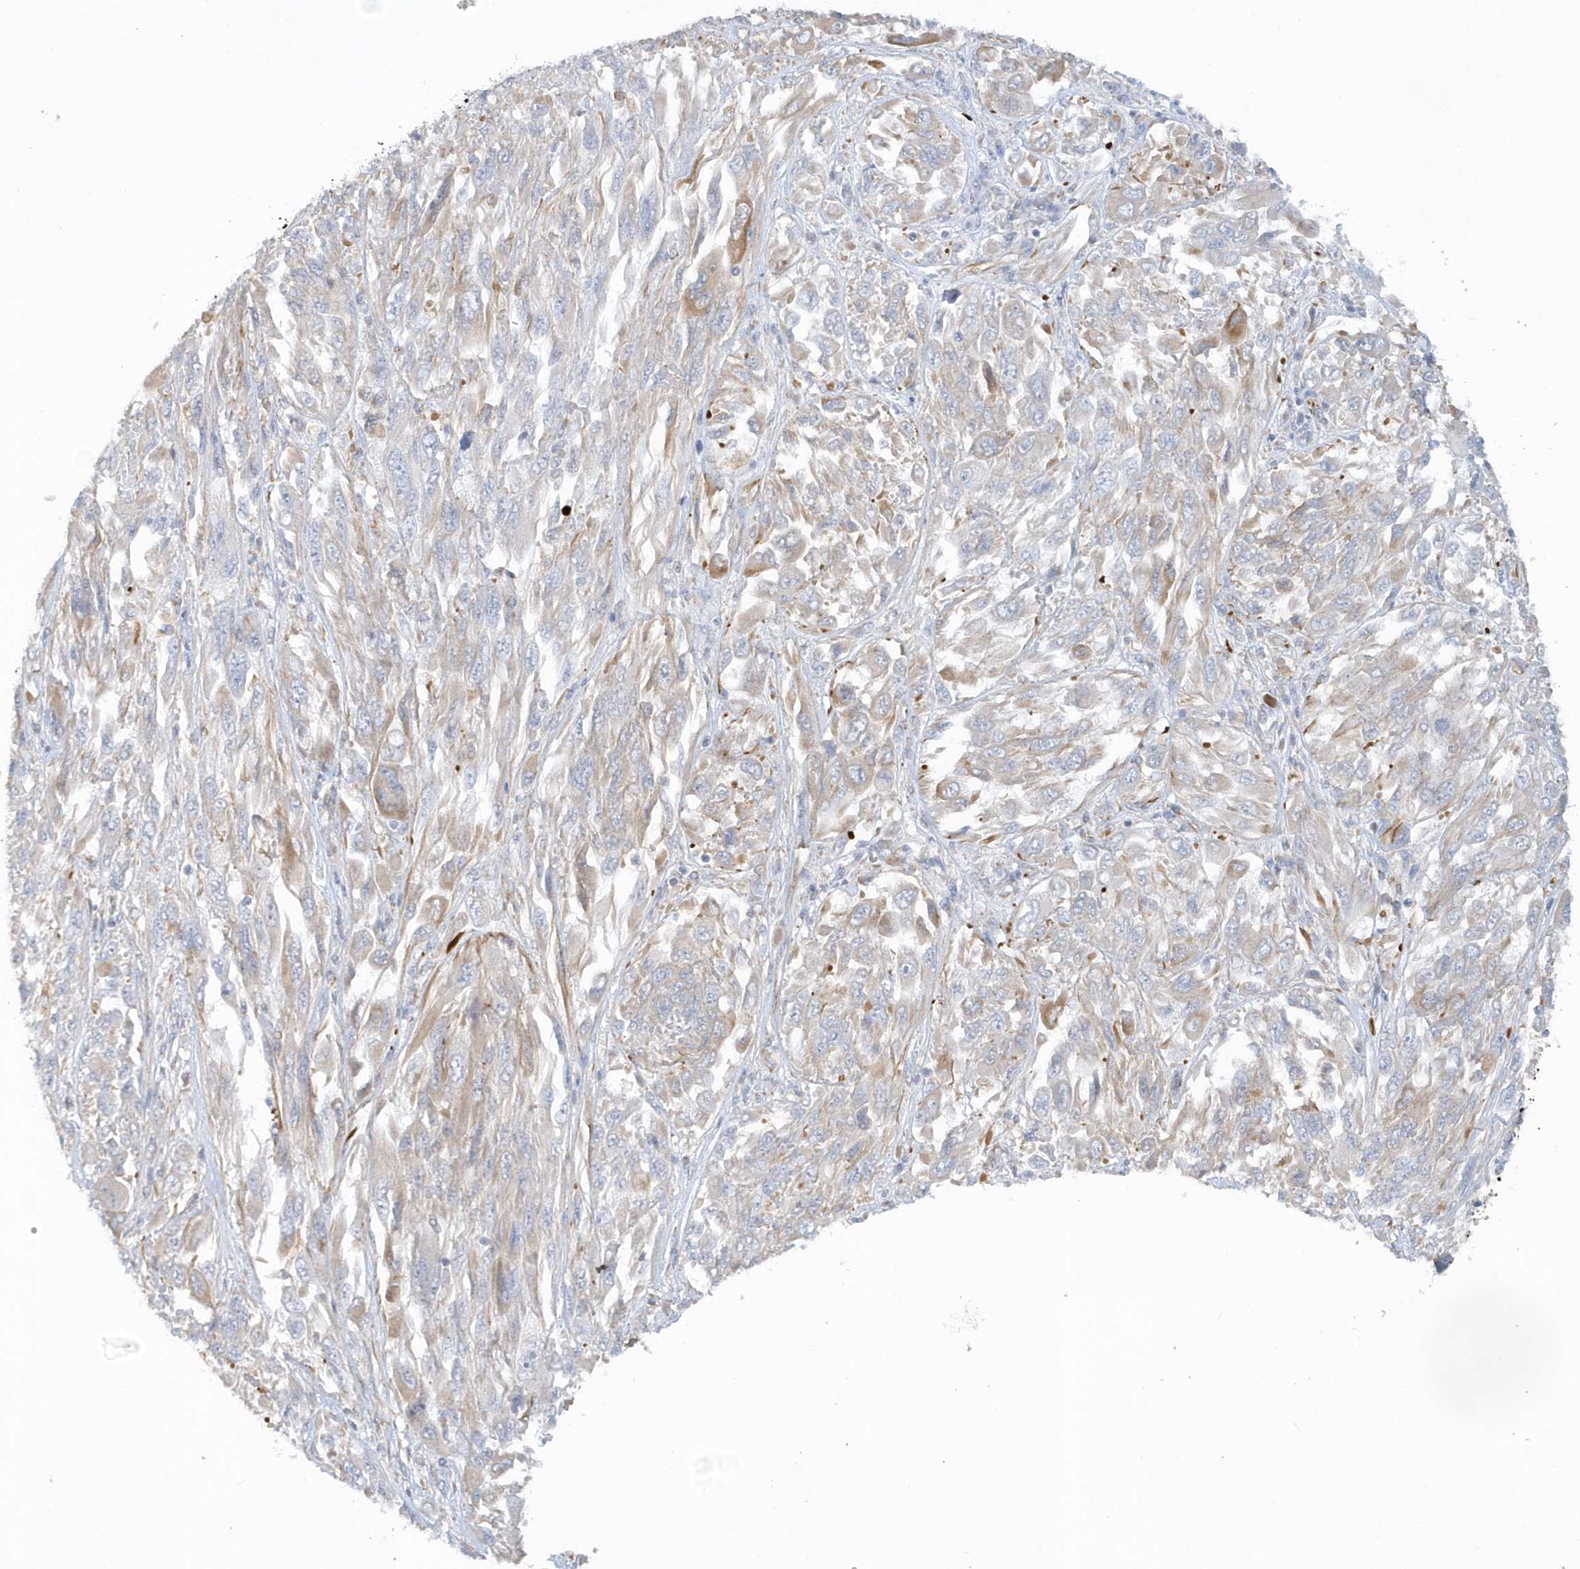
{"staining": {"intensity": "weak", "quantity": "<25%", "location": "cytoplasmic/membranous"}, "tissue": "melanoma", "cell_type": "Tumor cells", "image_type": "cancer", "snomed": [{"axis": "morphology", "description": "Malignant melanoma, NOS"}, {"axis": "topography", "description": "Skin"}], "caption": "There is no significant staining in tumor cells of melanoma.", "gene": "RAB17", "patient": {"sex": "female", "age": 91}}